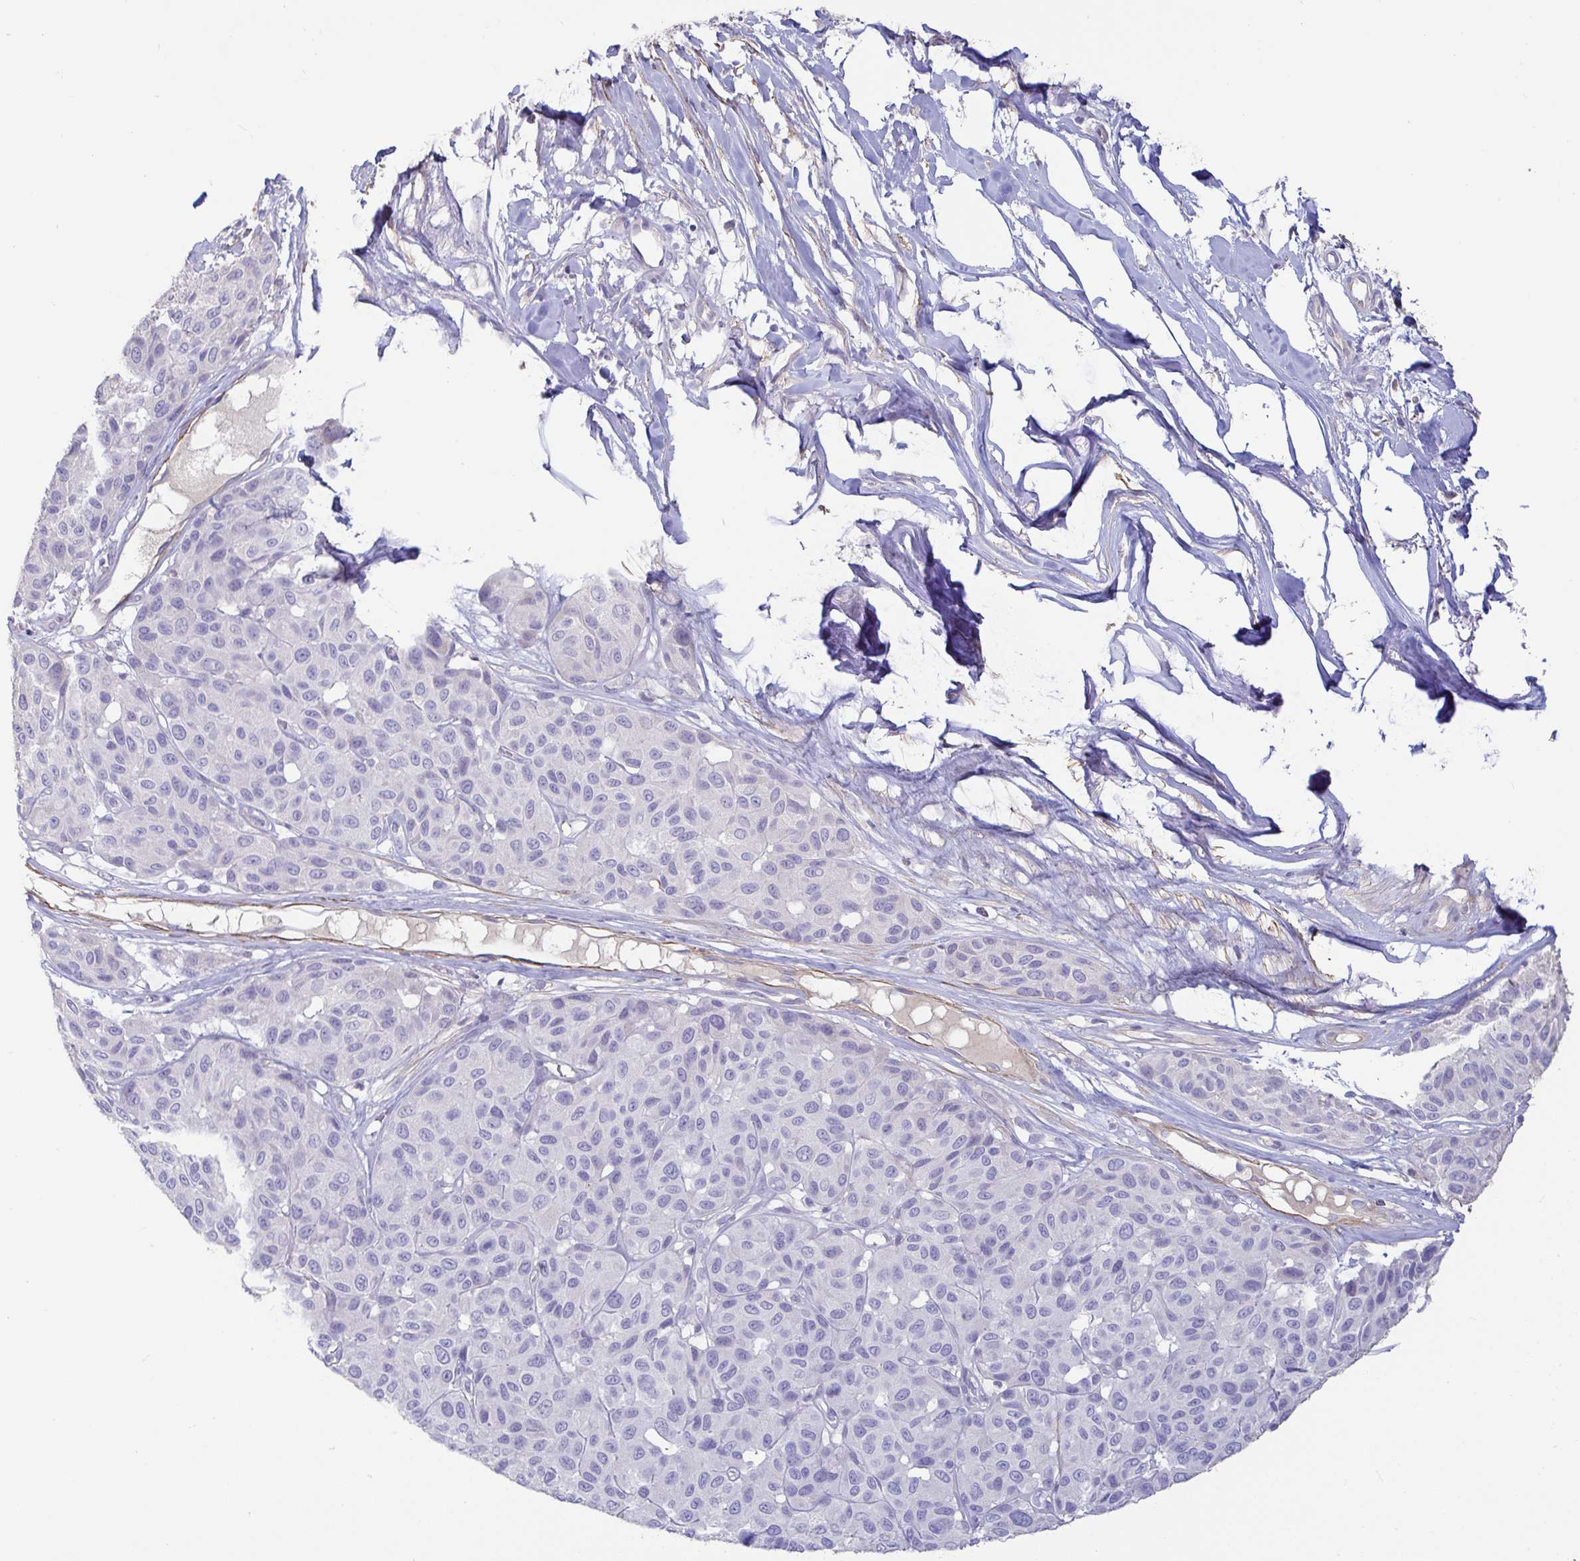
{"staining": {"intensity": "negative", "quantity": "none", "location": "none"}, "tissue": "melanoma", "cell_type": "Tumor cells", "image_type": "cancer", "snomed": [{"axis": "morphology", "description": "Malignant melanoma, NOS"}, {"axis": "topography", "description": "Skin"}], "caption": "Tumor cells are negative for brown protein staining in melanoma. (Stains: DAB (3,3'-diaminobenzidine) IHC with hematoxylin counter stain, Microscopy: brightfield microscopy at high magnification).", "gene": "PYGM", "patient": {"sex": "female", "age": 66}}